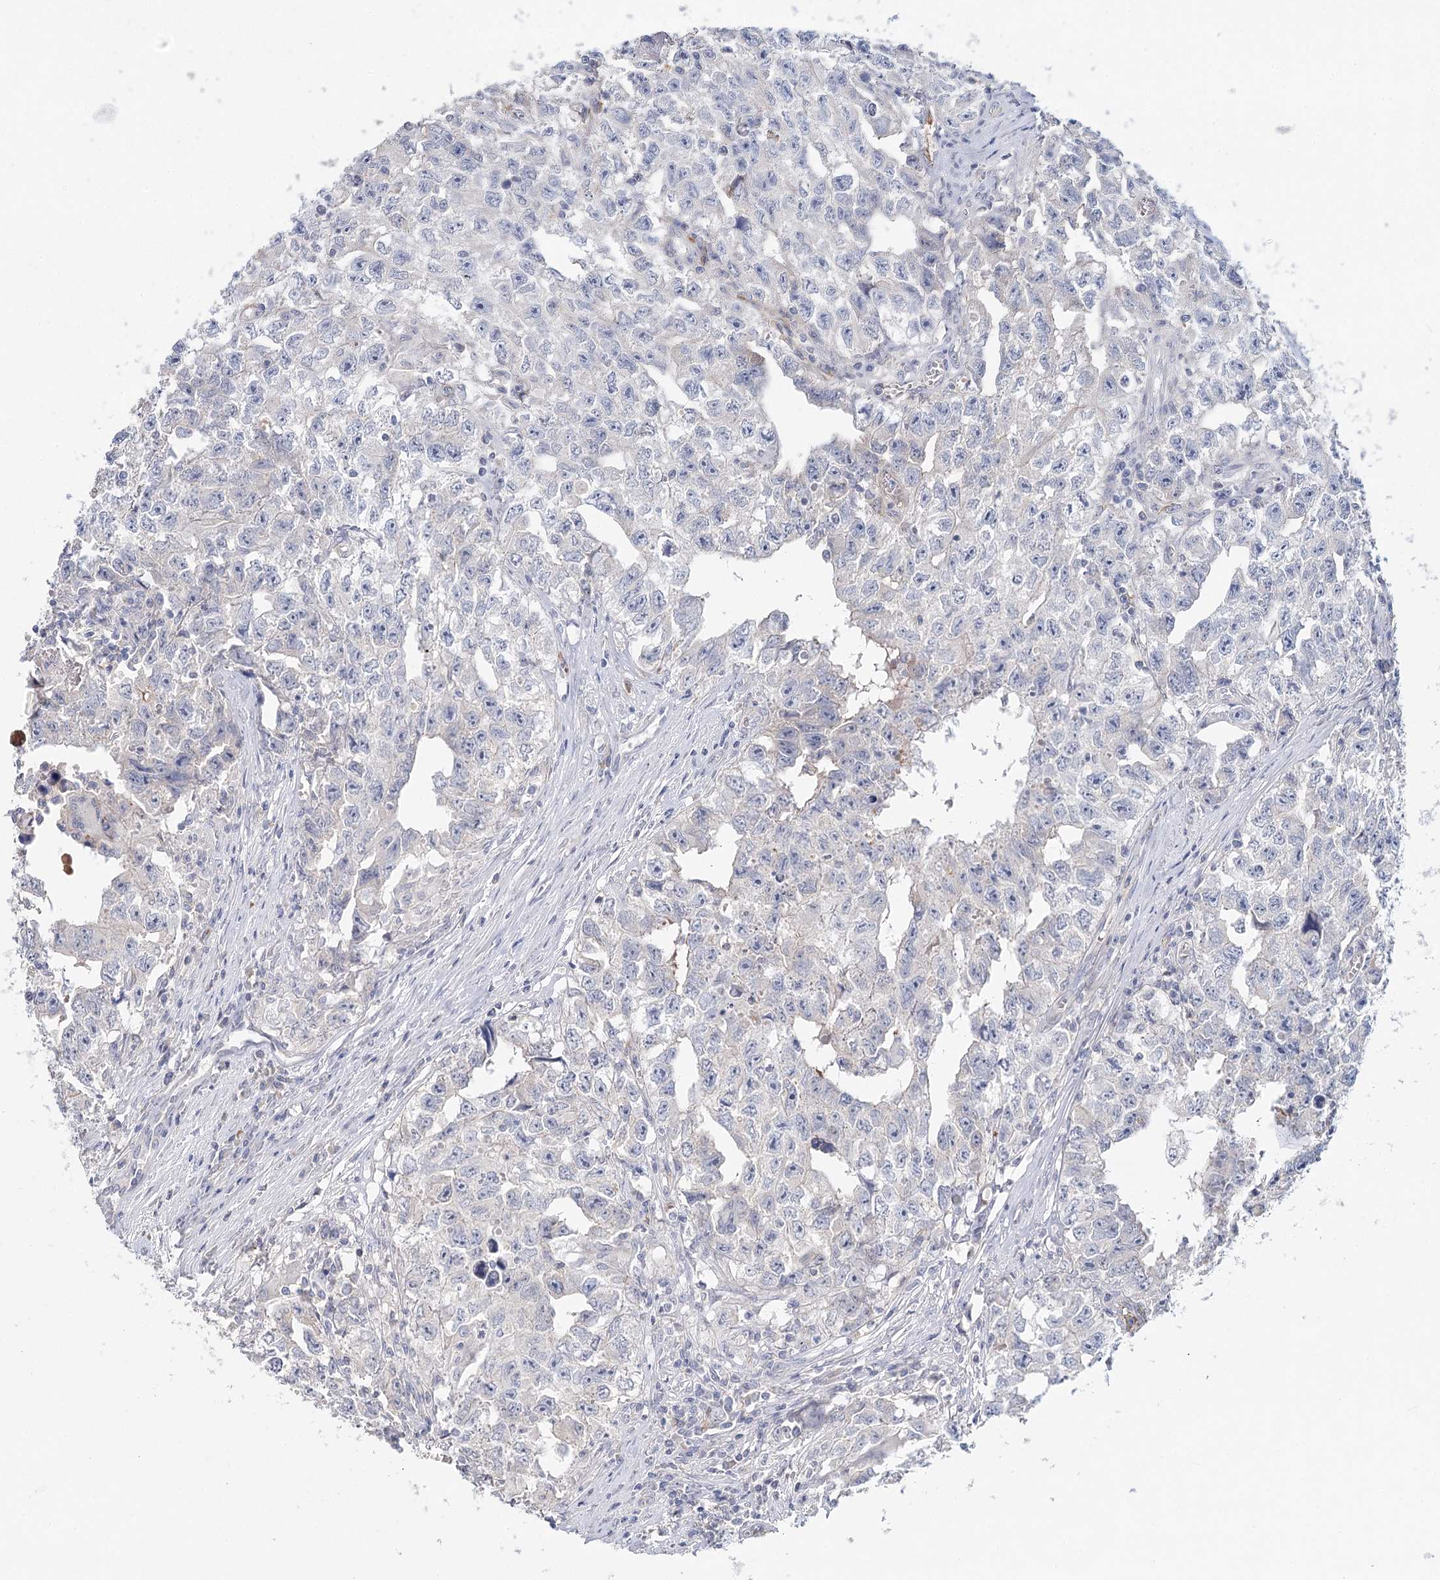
{"staining": {"intensity": "negative", "quantity": "none", "location": "none"}, "tissue": "testis cancer", "cell_type": "Tumor cells", "image_type": "cancer", "snomed": [{"axis": "morphology", "description": "Seminoma, NOS"}, {"axis": "morphology", "description": "Carcinoma, Embryonal, NOS"}, {"axis": "topography", "description": "Testis"}], "caption": "An immunohistochemistry photomicrograph of embryonal carcinoma (testis) is shown. There is no staining in tumor cells of embryonal carcinoma (testis). Nuclei are stained in blue.", "gene": "ARHGAP44", "patient": {"sex": "male", "age": 43}}